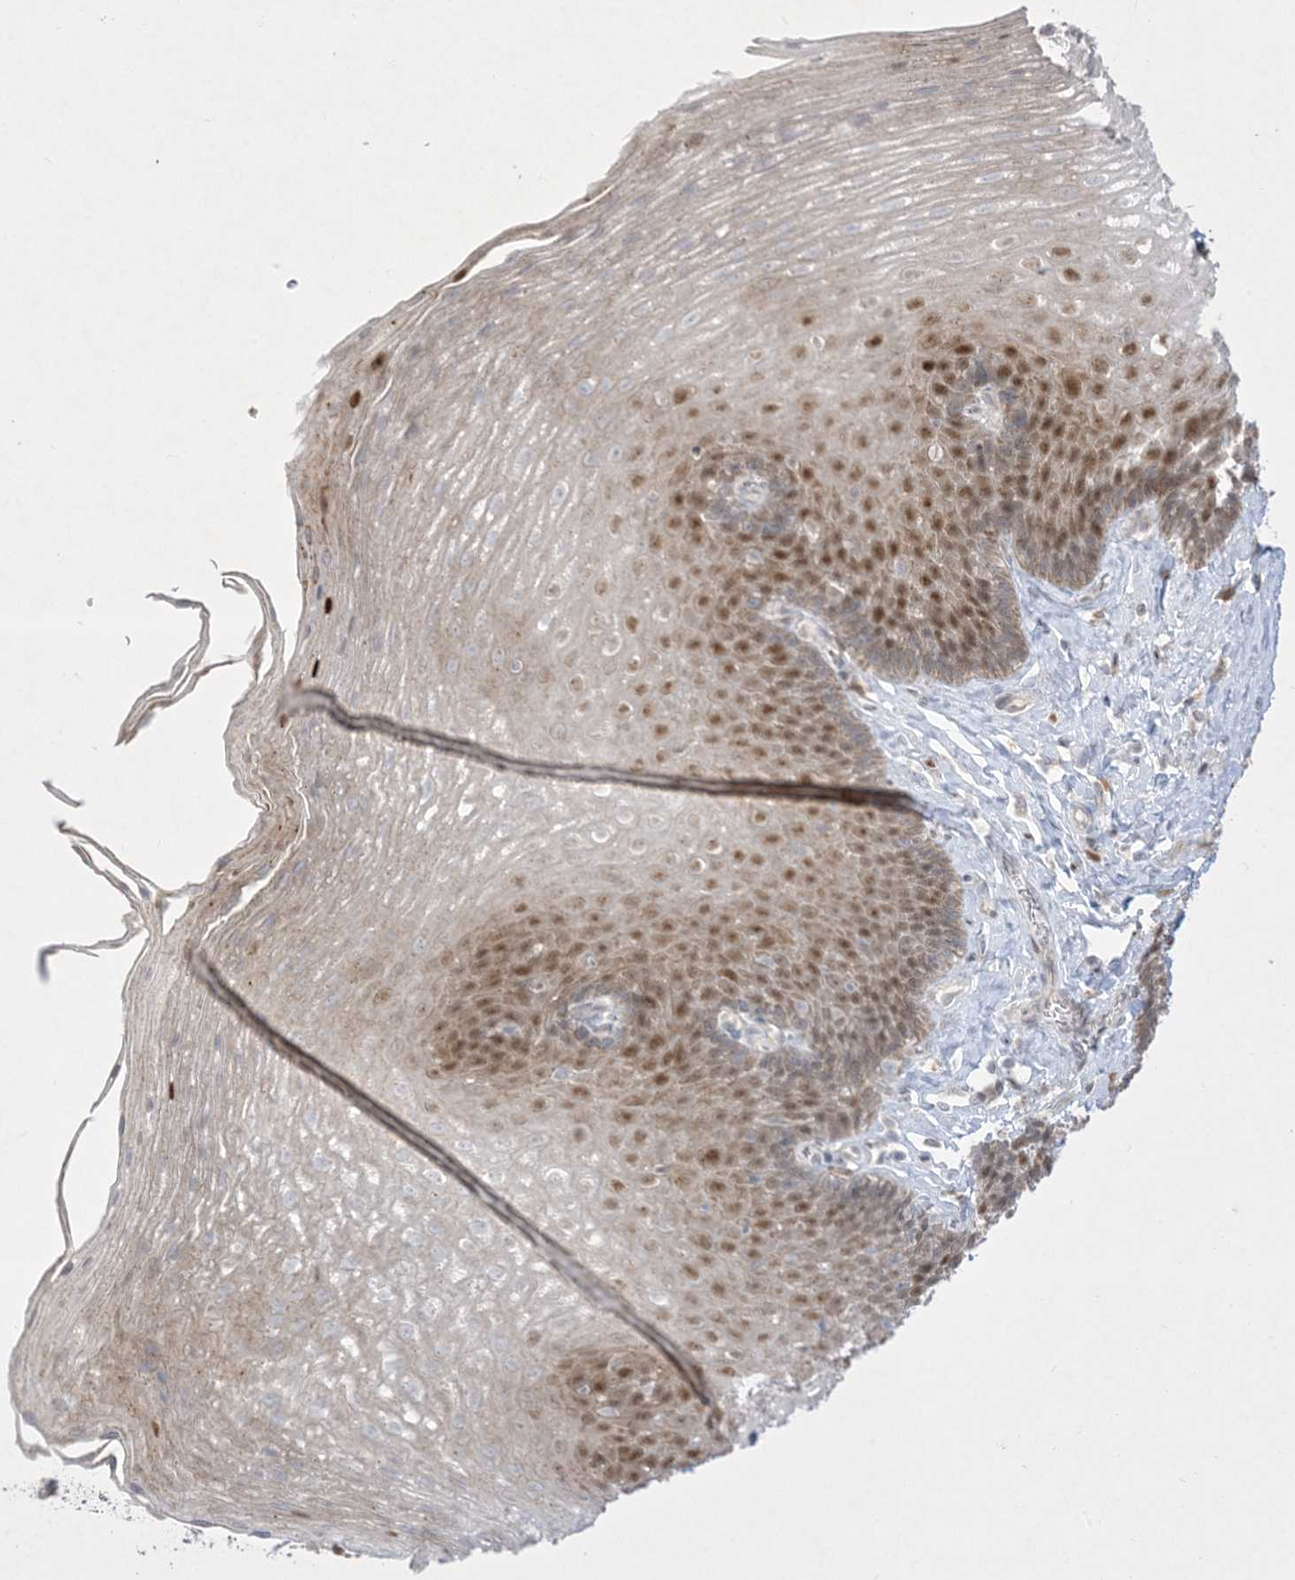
{"staining": {"intensity": "moderate", "quantity": "25%-75%", "location": "nuclear"}, "tissue": "esophagus", "cell_type": "Squamous epithelial cells", "image_type": "normal", "snomed": [{"axis": "morphology", "description": "Normal tissue, NOS"}, {"axis": "topography", "description": "Esophagus"}], "caption": "Immunohistochemistry of unremarkable esophagus exhibits medium levels of moderate nuclear positivity in approximately 25%-75% of squamous epithelial cells. Nuclei are stained in blue.", "gene": "BHLHE40", "patient": {"sex": "female", "age": 66}}